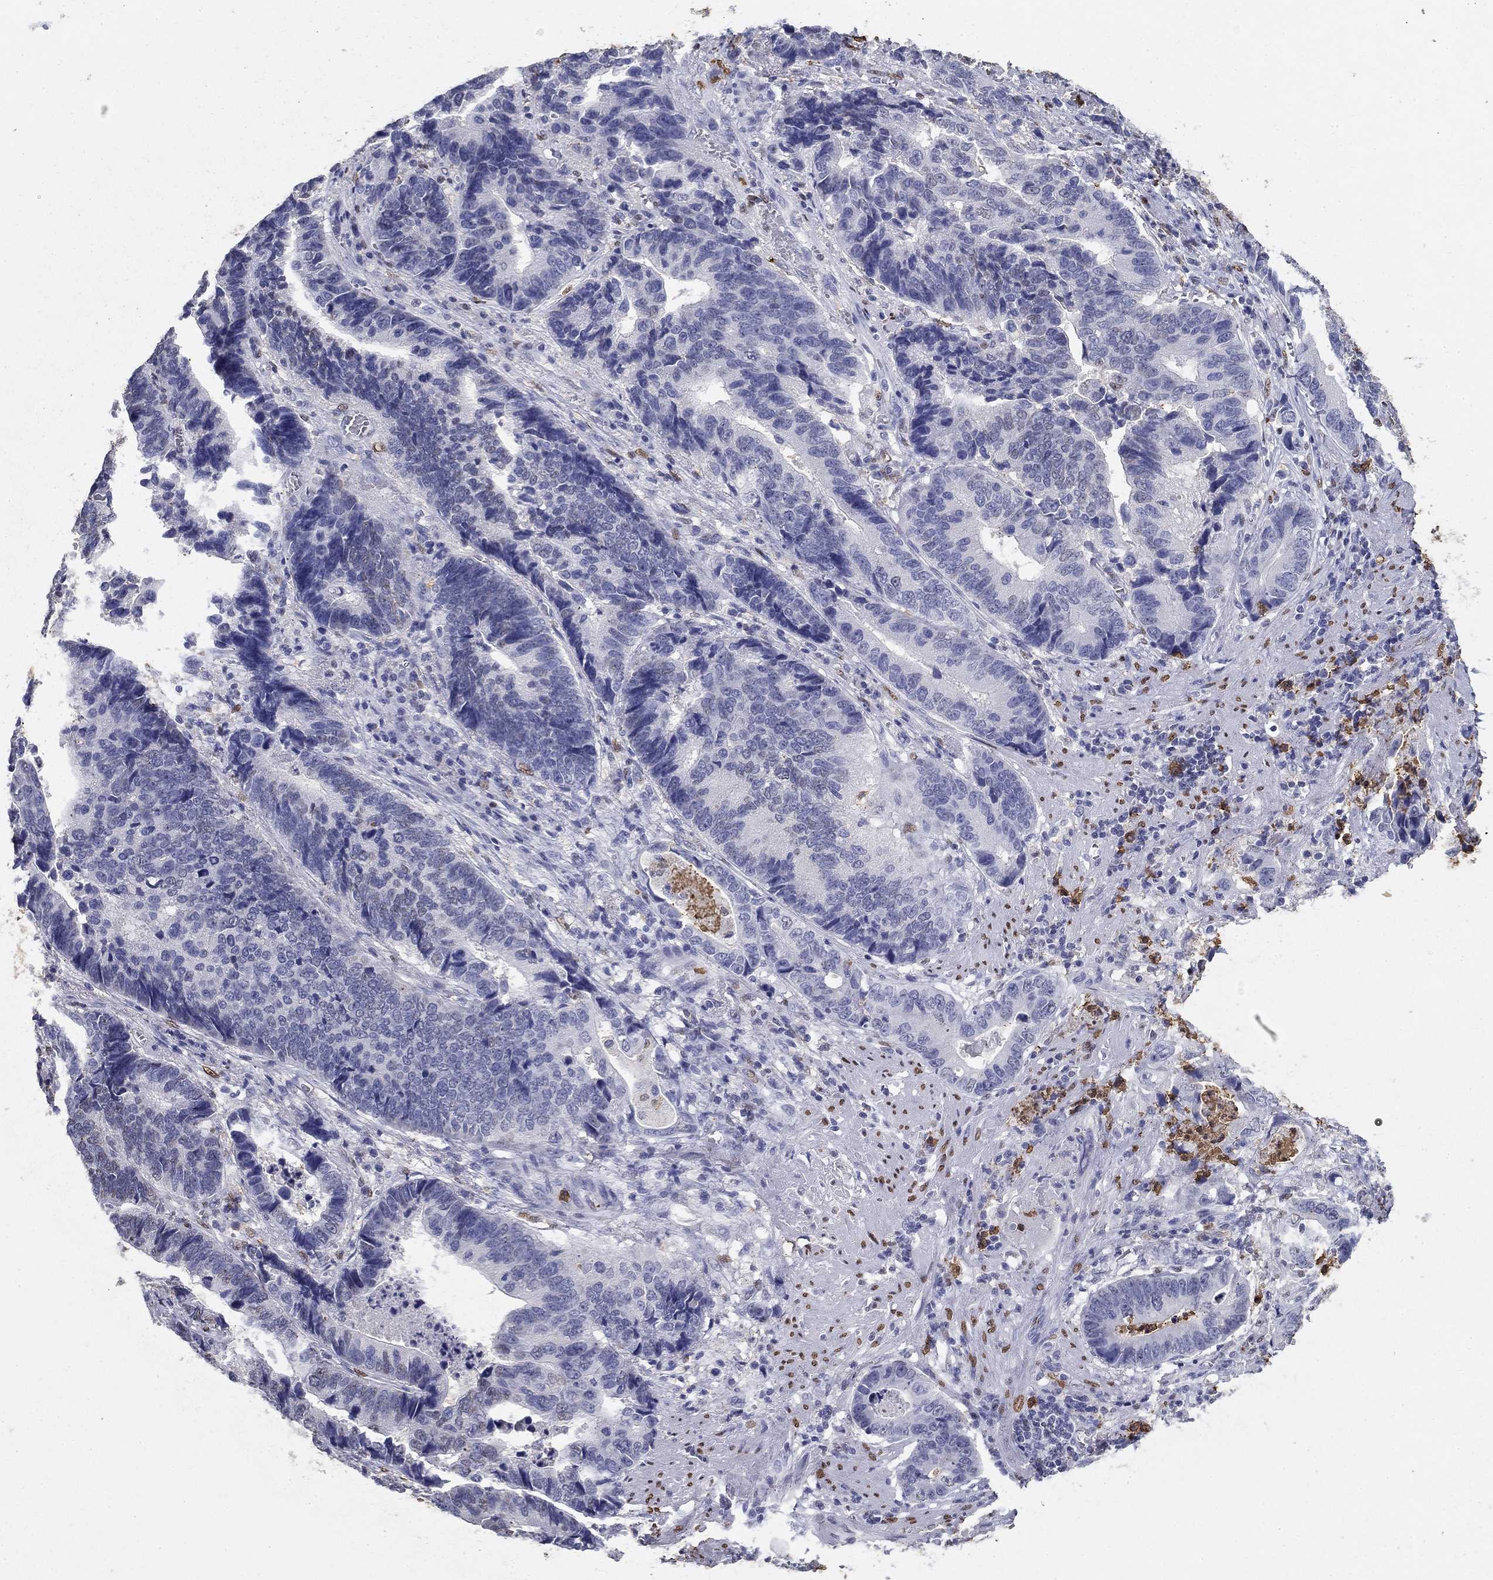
{"staining": {"intensity": "negative", "quantity": "none", "location": "none"}, "tissue": "stomach cancer", "cell_type": "Tumor cells", "image_type": "cancer", "snomed": [{"axis": "morphology", "description": "Adenocarcinoma, NOS"}, {"axis": "topography", "description": "Stomach"}], "caption": "Immunohistochemistry (IHC) of stomach adenocarcinoma reveals no expression in tumor cells.", "gene": "IGSF8", "patient": {"sex": "male", "age": 84}}